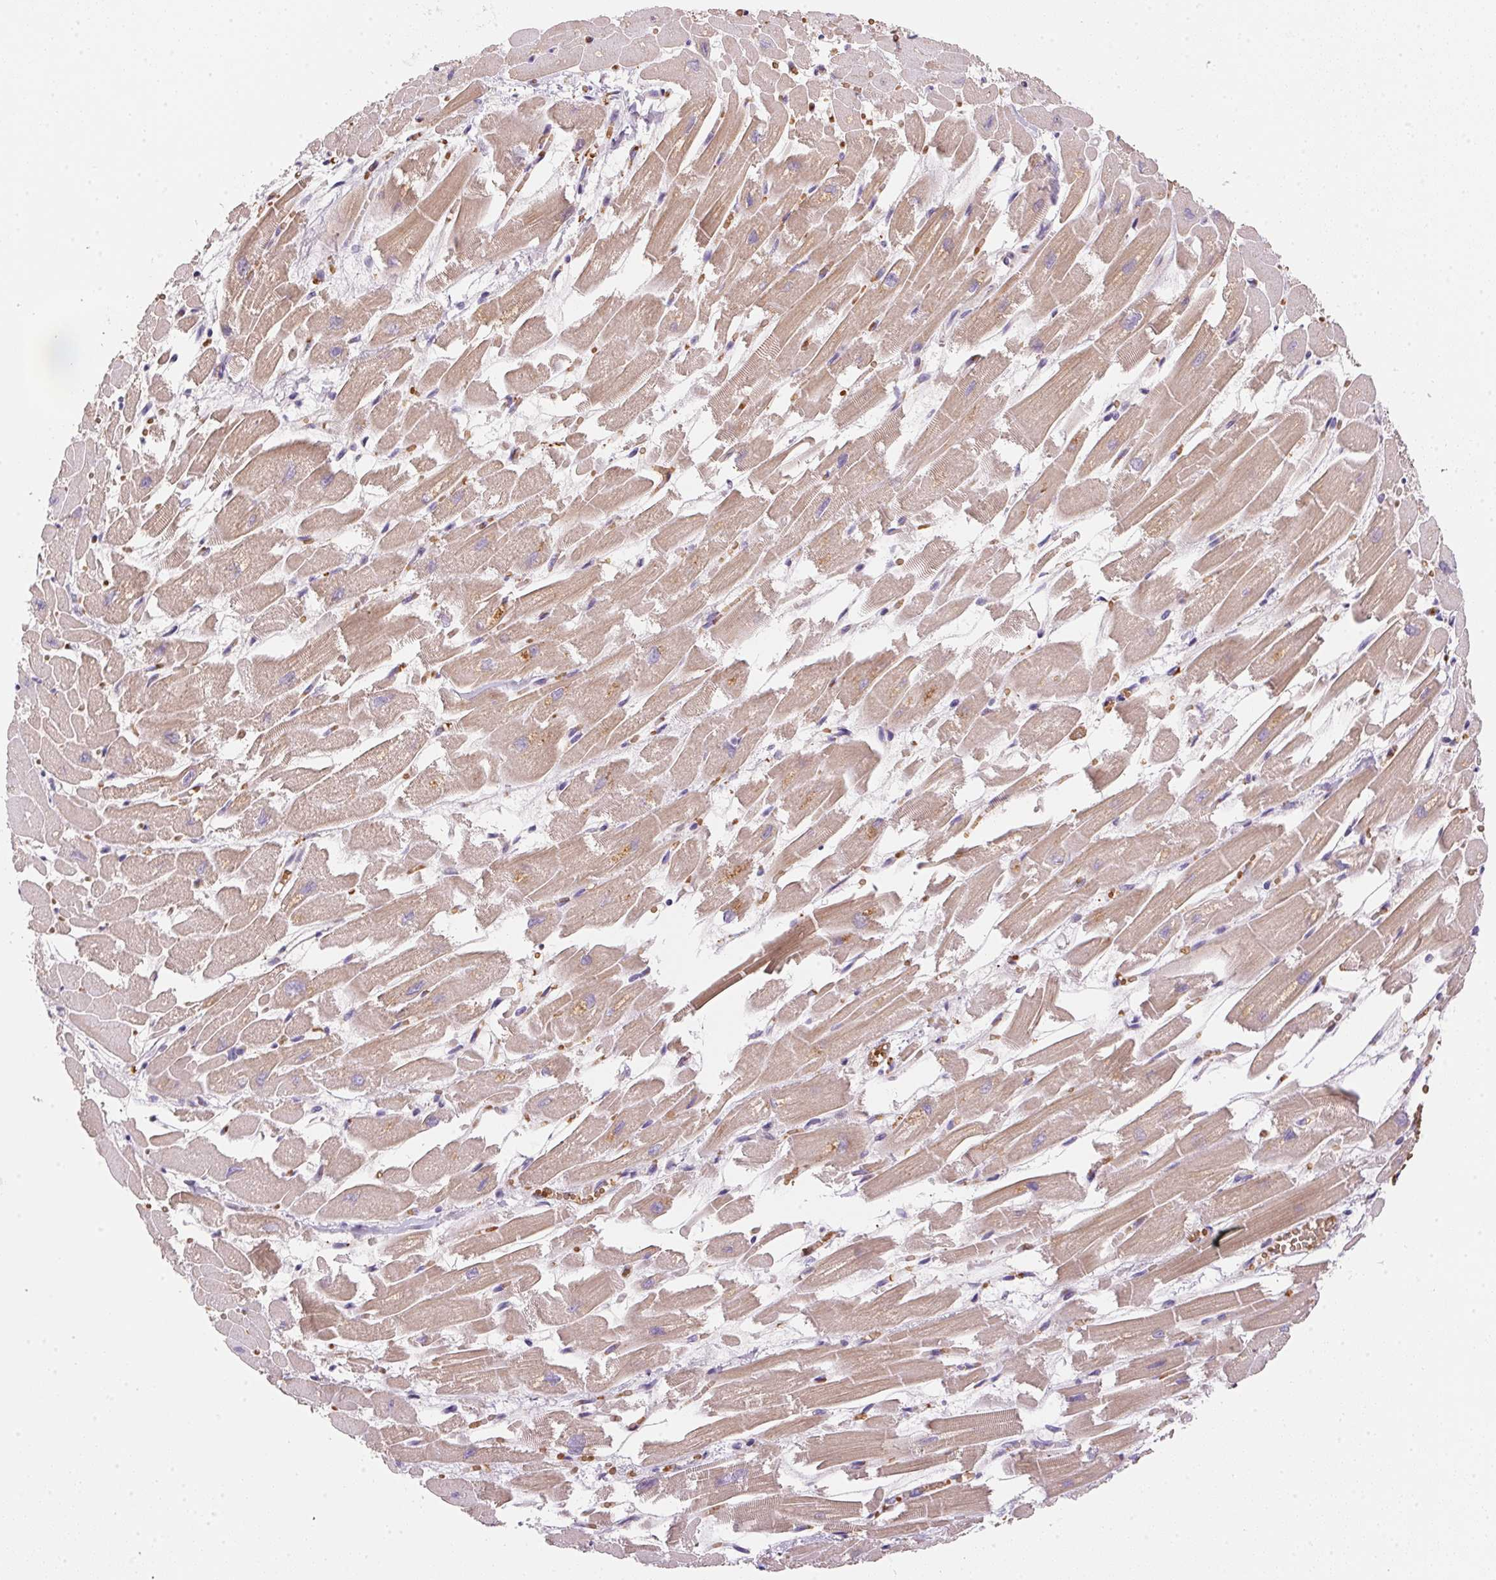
{"staining": {"intensity": "moderate", "quantity": "25%-75%", "location": "cytoplasmic/membranous"}, "tissue": "heart muscle", "cell_type": "Cardiomyocytes", "image_type": "normal", "snomed": [{"axis": "morphology", "description": "Normal tissue, NOS"}, {"axis": "topography", "description": "Heart"}], "caption": "This is a histology image of immunohistochemistry staining of unremarkable heart muscle, which shows moderate staining in the cytoplasmic/membranous of cardiomyocytes.", "gene": "METTL13", "patient": {"sex": "female", "age": 52}}